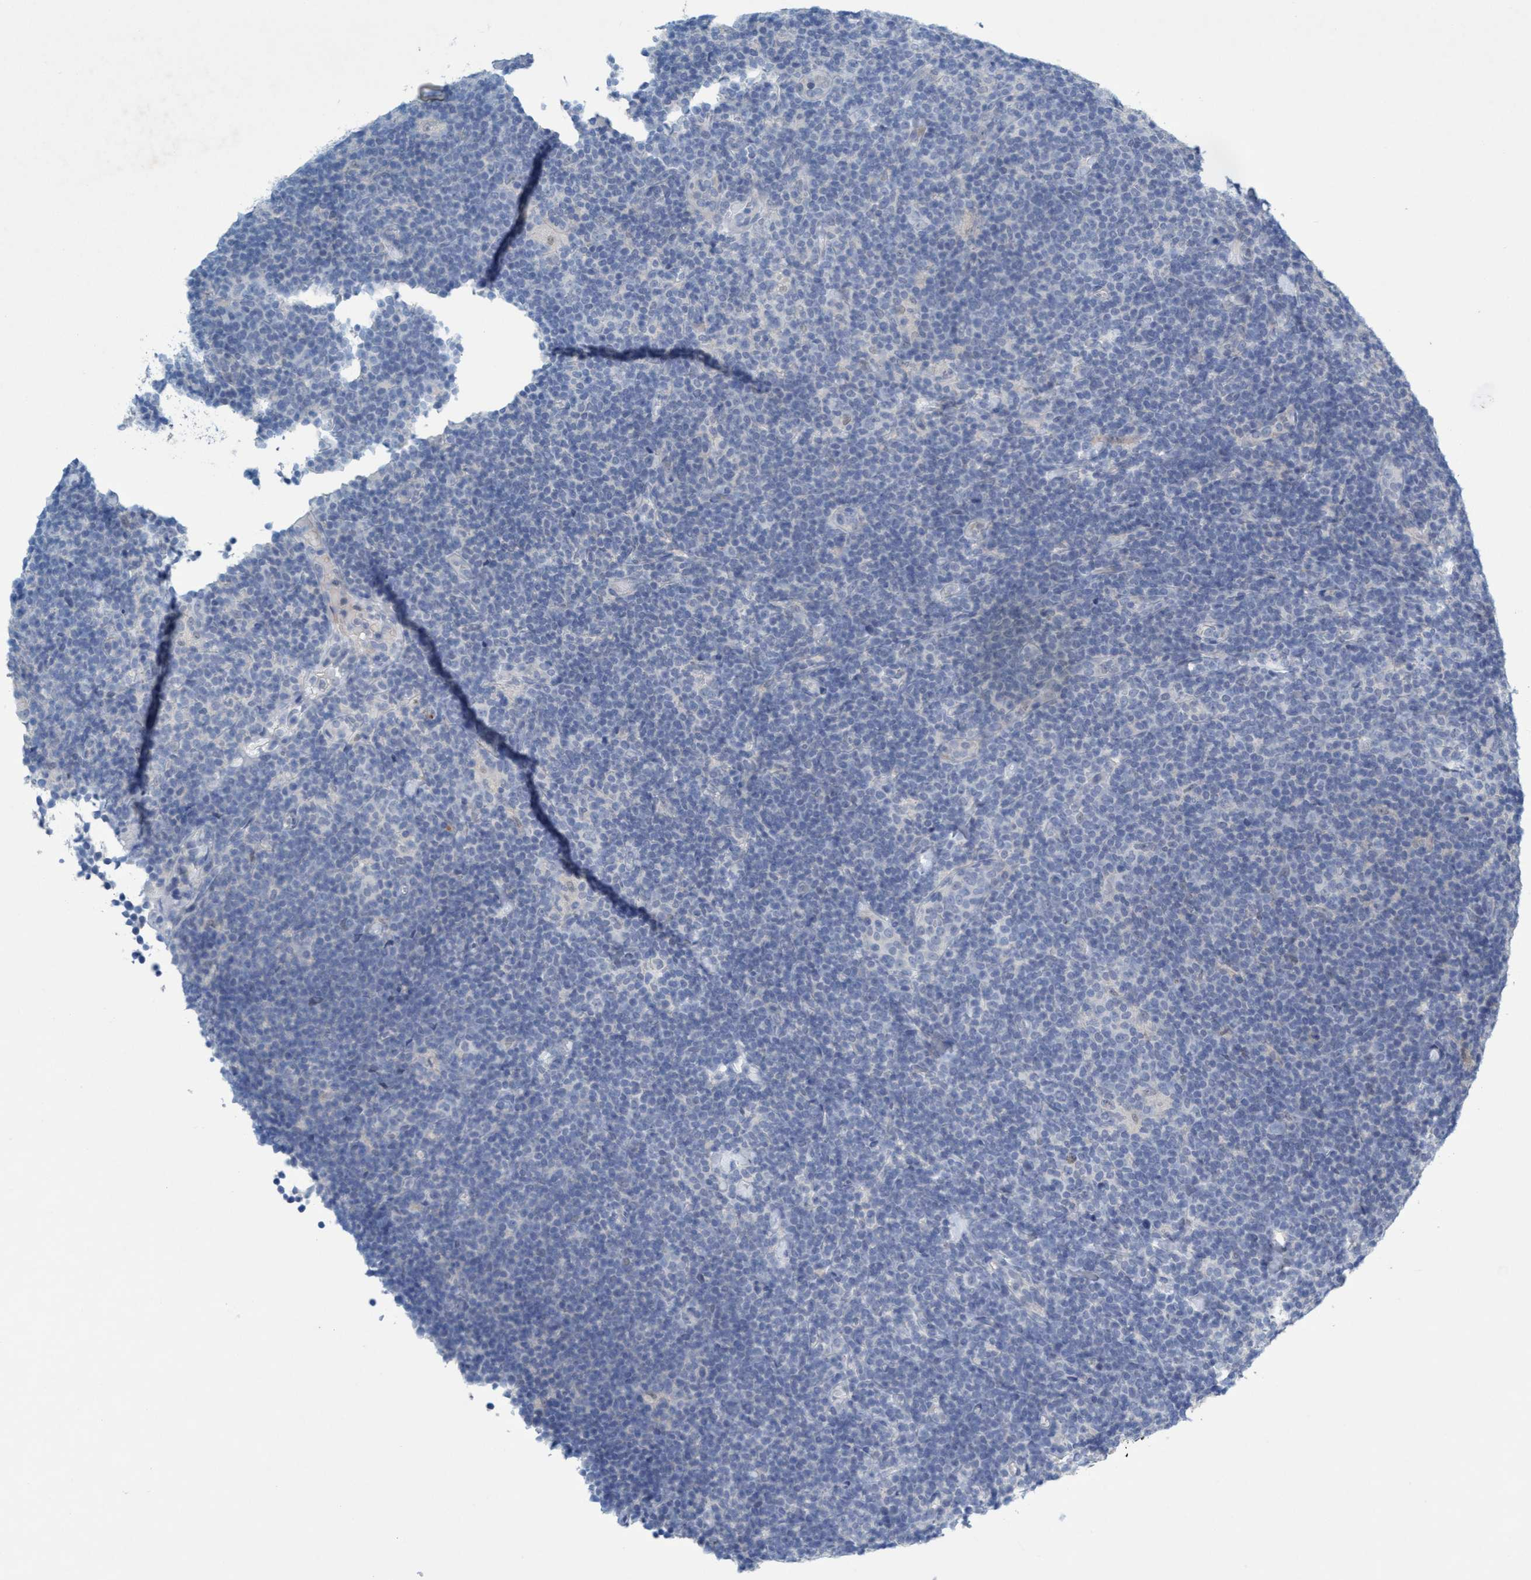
{"staining": {"intensity": "negative", "quantity": "none", "location": "none"}, "tissue": "lymphoma", "cell_type": "Tumor cells", "image_type": "cancer", "snomed": [{"axis": "morphology", "description": "Hodgkin's disease, NOS"}, {"axis": "topography", "description": "Lymph node"}], "caption": "DAB (3,3'-diaminobenzidine) immunohistochemical staining of lymphoma demonstrates no significant expression in tumor cells. (DAB IHC, high magnification).", "gene": "RNF208", "patient": {"sex": "female", "age": 57}}